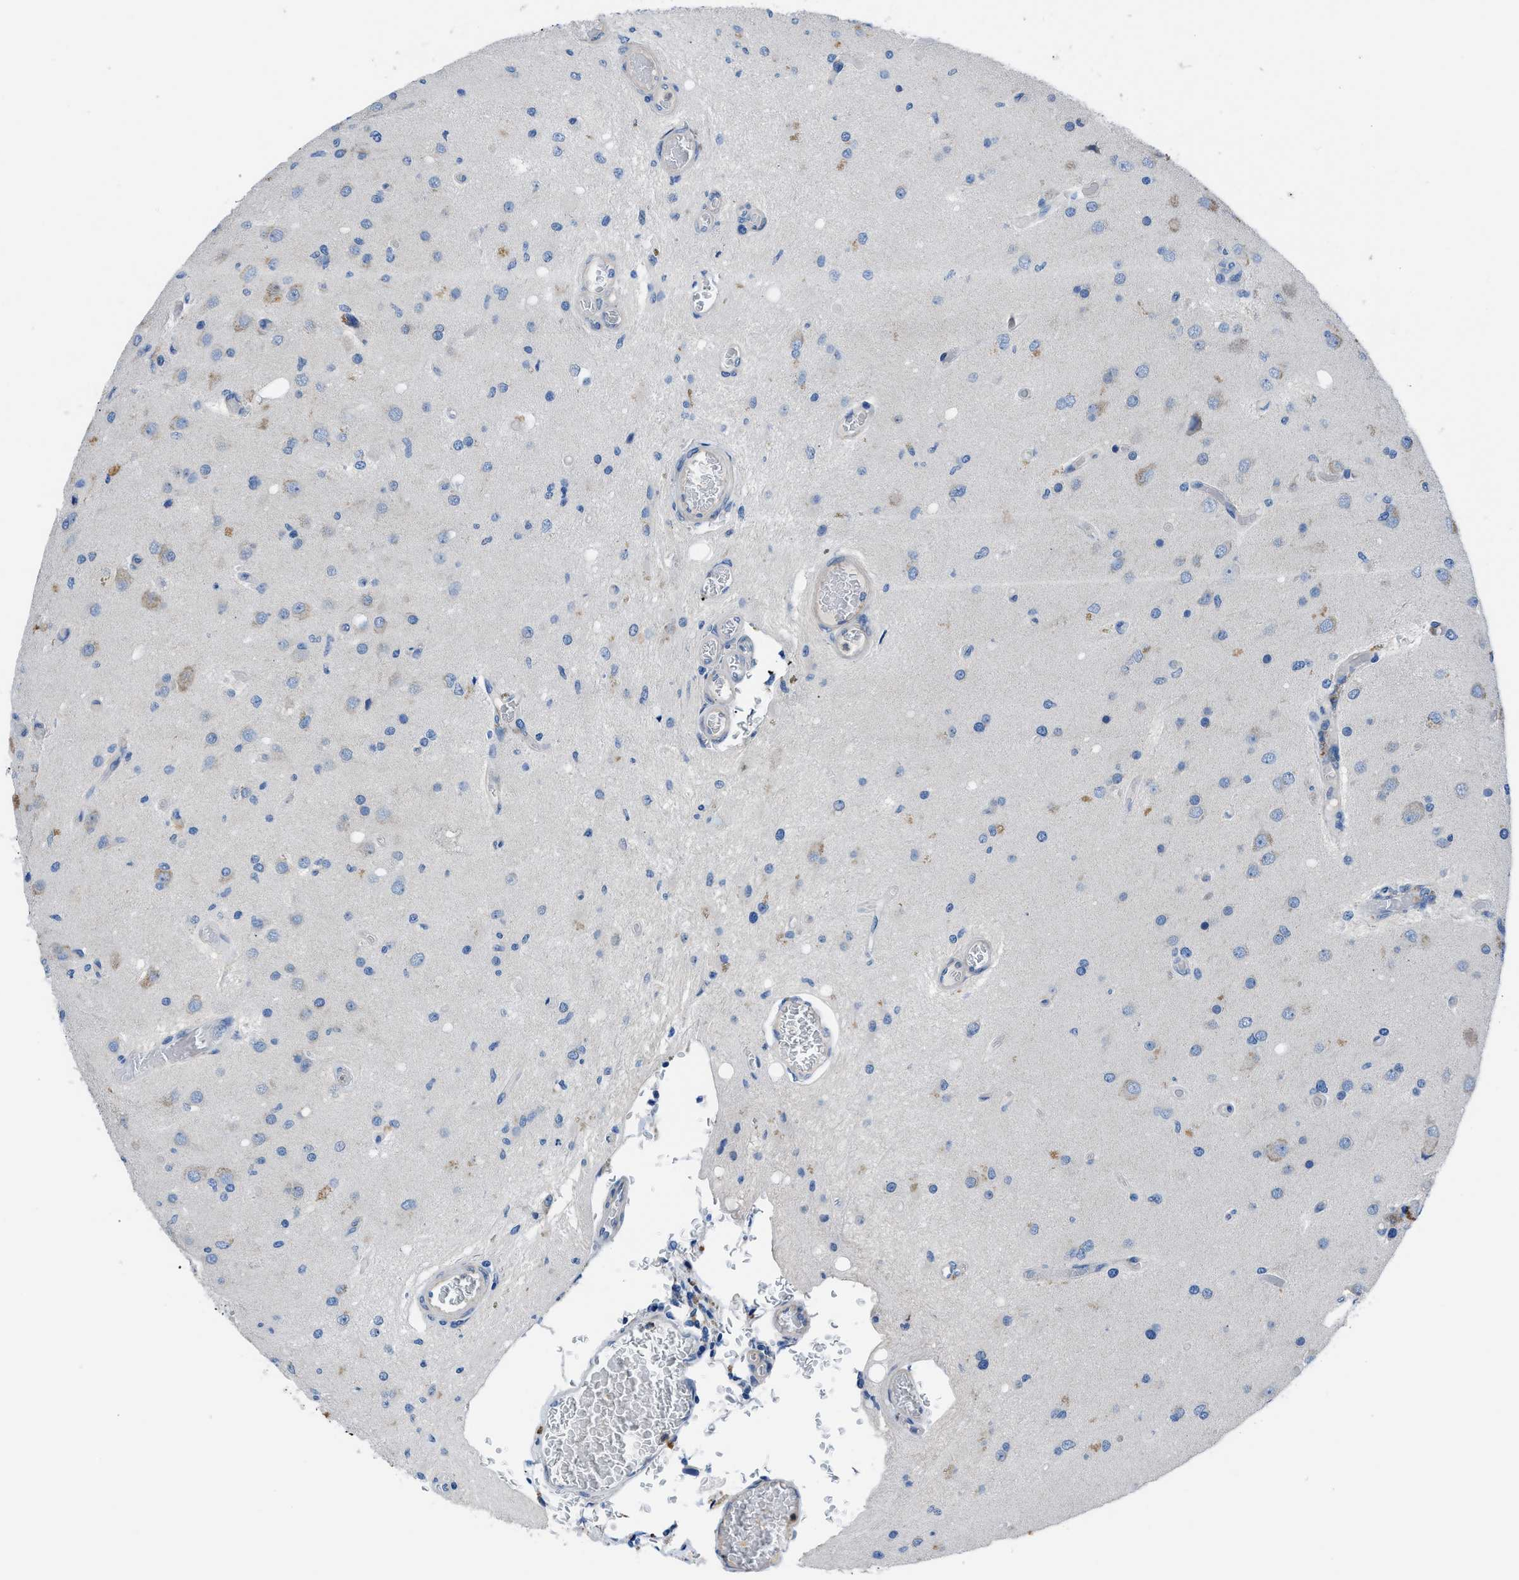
{"staining": {"intensity": "negative", "quantity": "none", "location": "none"}, "tissue": "glioma", "cell_type": "Tumor cells", "image_type": "cancer", "snomed": [{"axis": "morphology", "description": "Normal tissue, NOS"}, {"axis": "morphology", "description": "Glioma, malignant, High grade"}, {"axis": "topography", "description": "Cerebral cortex"}], "caption": "Tumor cells are negative for protein expression in human high-grade glioma (malignant).", "gene": "ITPR1", "patient": {"sex": "male", "age": 77}}